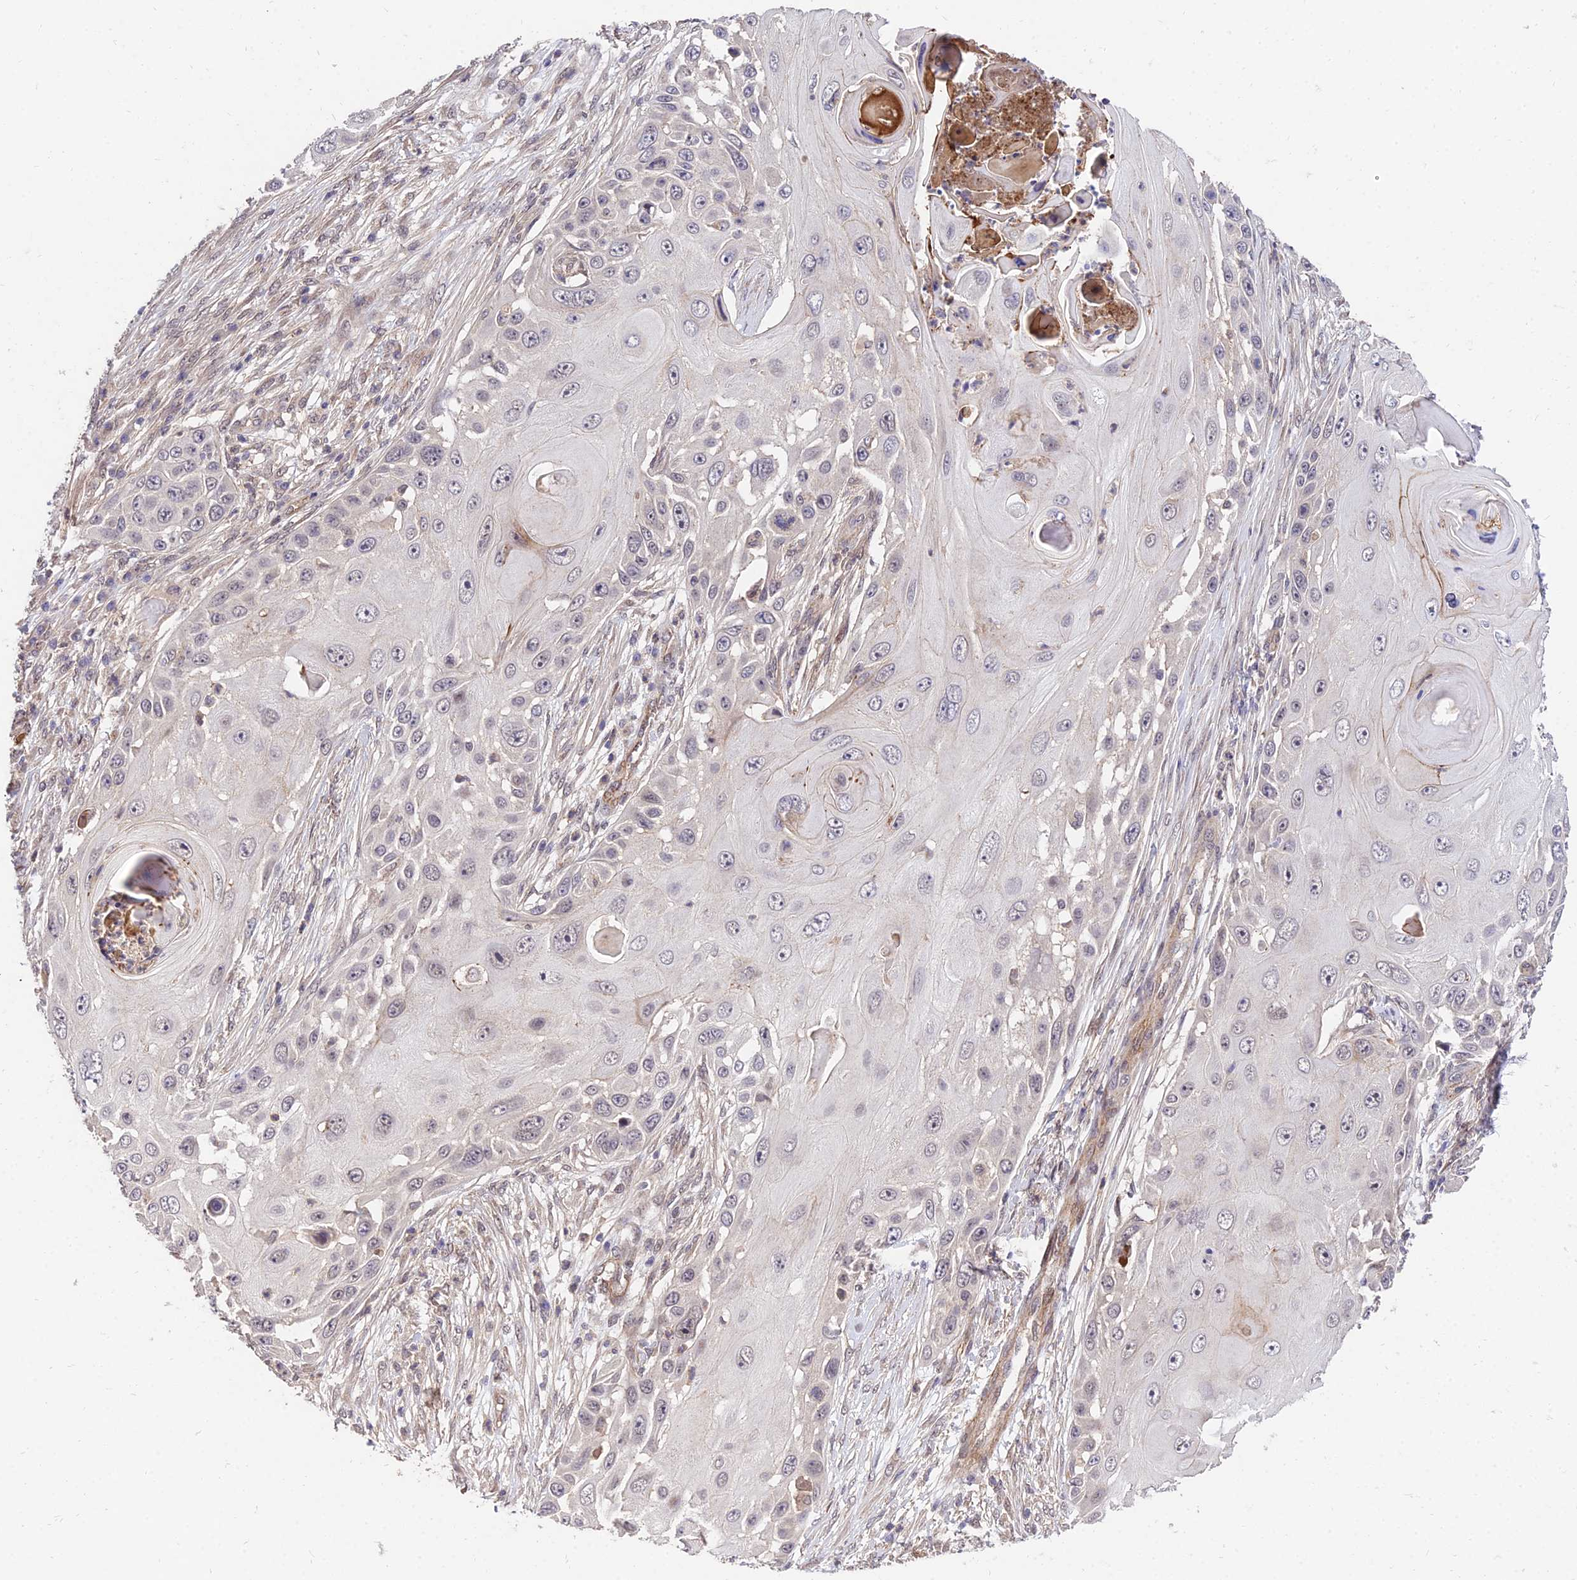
{"staining": {"intensity": "negative", "quantity": "none", "location": "none"}, "tissue": "skin cancer", "cell_type": "Tumor cells", "image_type": "cancer", "snomed": [{"axis": "morphology", "description": "Squamous cell carcinoma, NOS"}, {"axis": "topography", "description": "Skin"}], "caption": "Squamous cell carcinoma (skin) was stained to show a protein in brown. There is no significant positivity in tumor cells.", "gene": "ZNF85", "patient": {"sex": "female", "age": 44}}